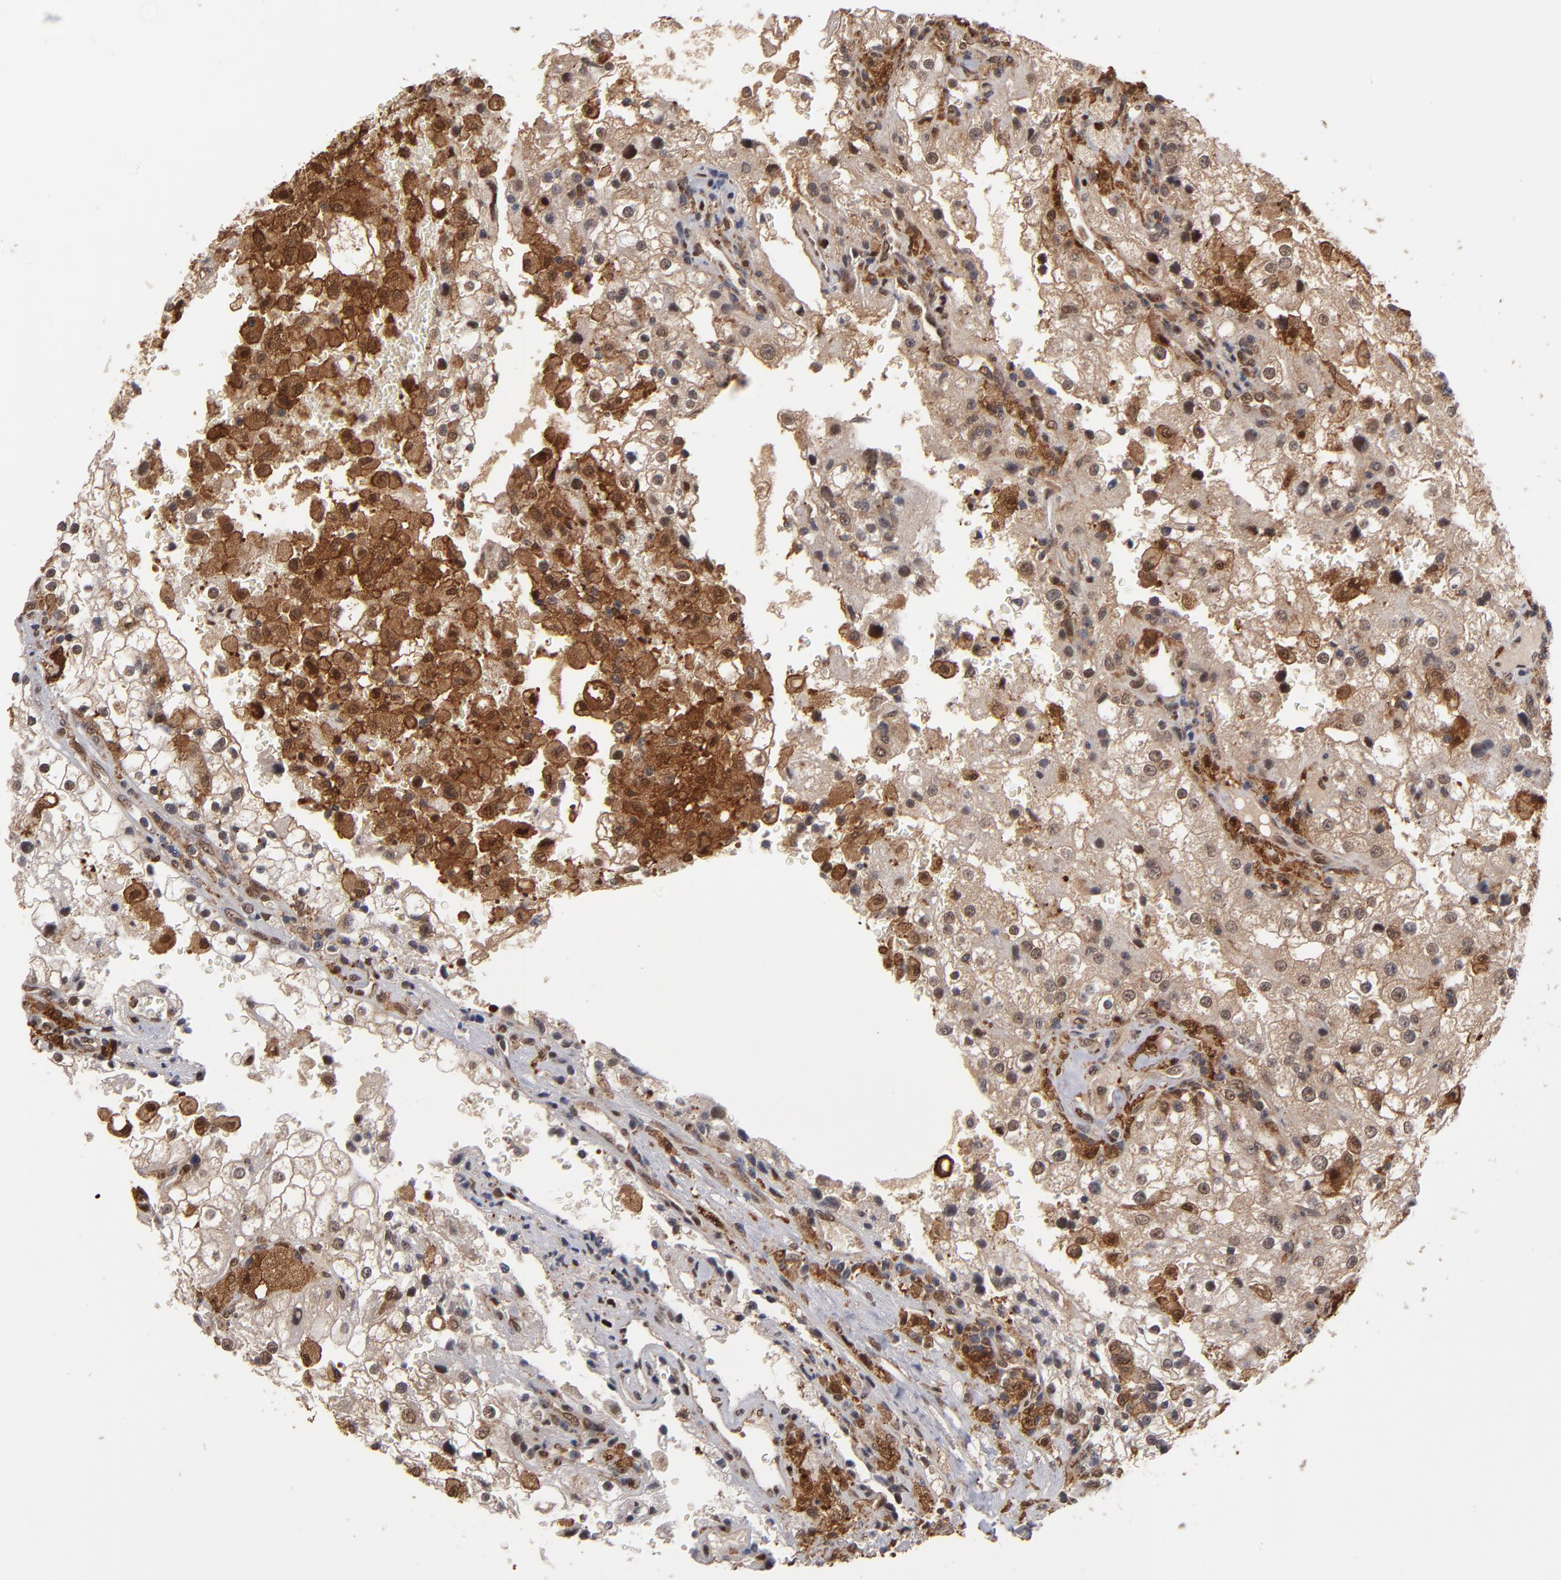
{"staining": {"intensity": "moderate", "quantity": ">75%", "location": "cytoplasmic/membranous,nuclear"}, "tissue": "renal cancer", "cell_type": "Tumor cells", "image_type": "cancer", "snomed": [{"axis": "morphology", "description": "Adenocarcinoma, NOS"}, {"axis": "topography", "description": "Kidney"}], "caption": "The immunohistochemical stain highlights moderate cytoplasmic/membranous and nuclear expression in tumor cells of adenocarcinoma (renal) tissue.", "gene": "HUWE1", "patient": {"sex": "female", "age": 74}}